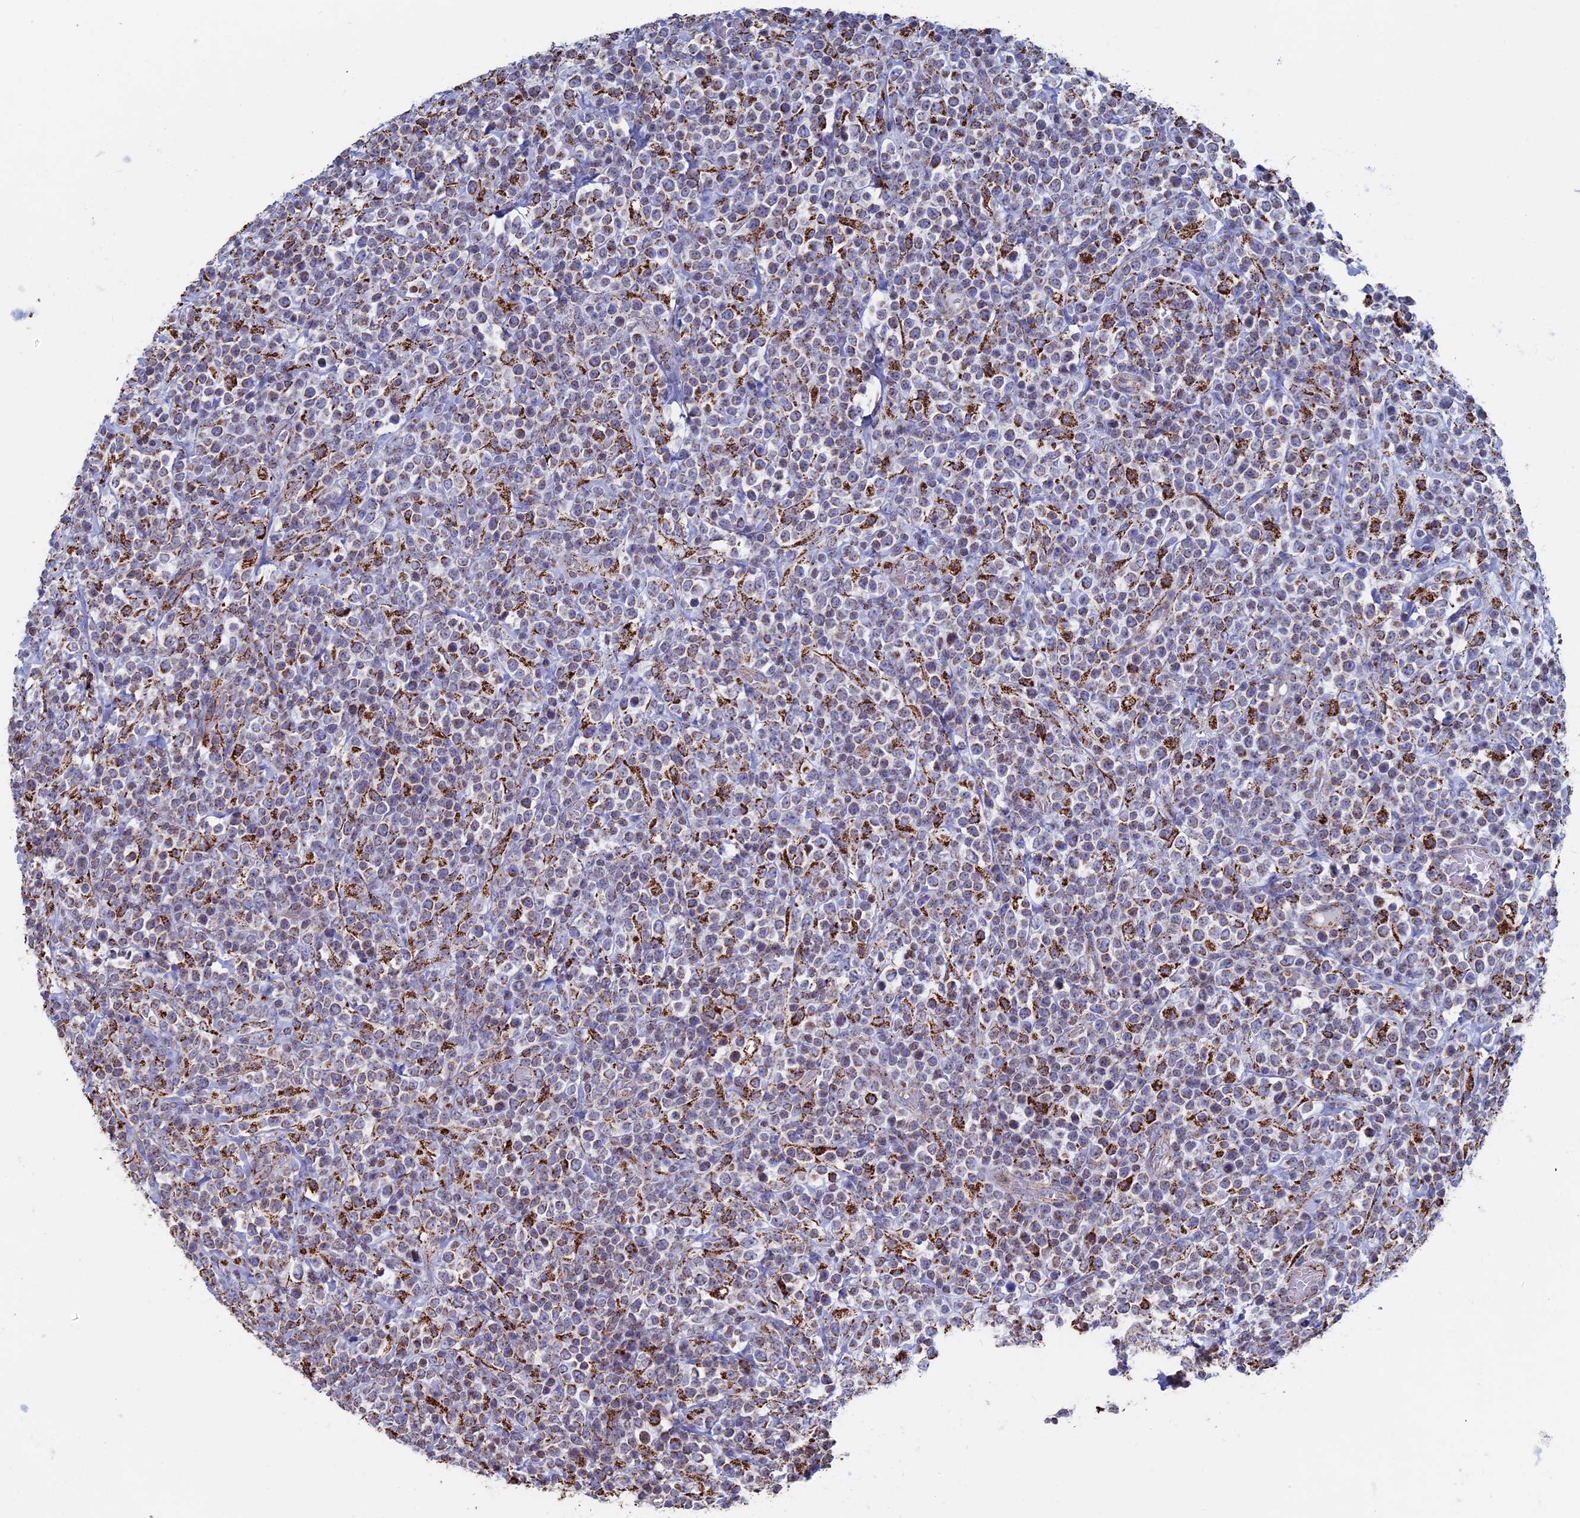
{"staining": {"intensity": "moderate", "quantity": "25%-75%", "location": "cytoplasmic/membranous"}, "tissue": "lymphoma", "cell_type": "Tumor cells", "image_type": "cancer", "snomed": [{"axis": "morphology", "description": "Malignant lymphoma, non-Hodgkin's type, High grade"}, {"axis": "topography", "description": "Colon"}], "caption": "The photomicrograph shows immunohistochemical staining of lymphoma. There is moderate cytoplasmic/membranous expression is present in about 25%-75% of tumor cells. The staining was performed using DAB (3,3'-diaminobenzidine) to visualize the protein expression in brown, while the nuclei were stained in blue with hematoxylin (Magnification: 20x).", "gene": "SEC24D", "patient": {"sex": "female", "age": 53}}